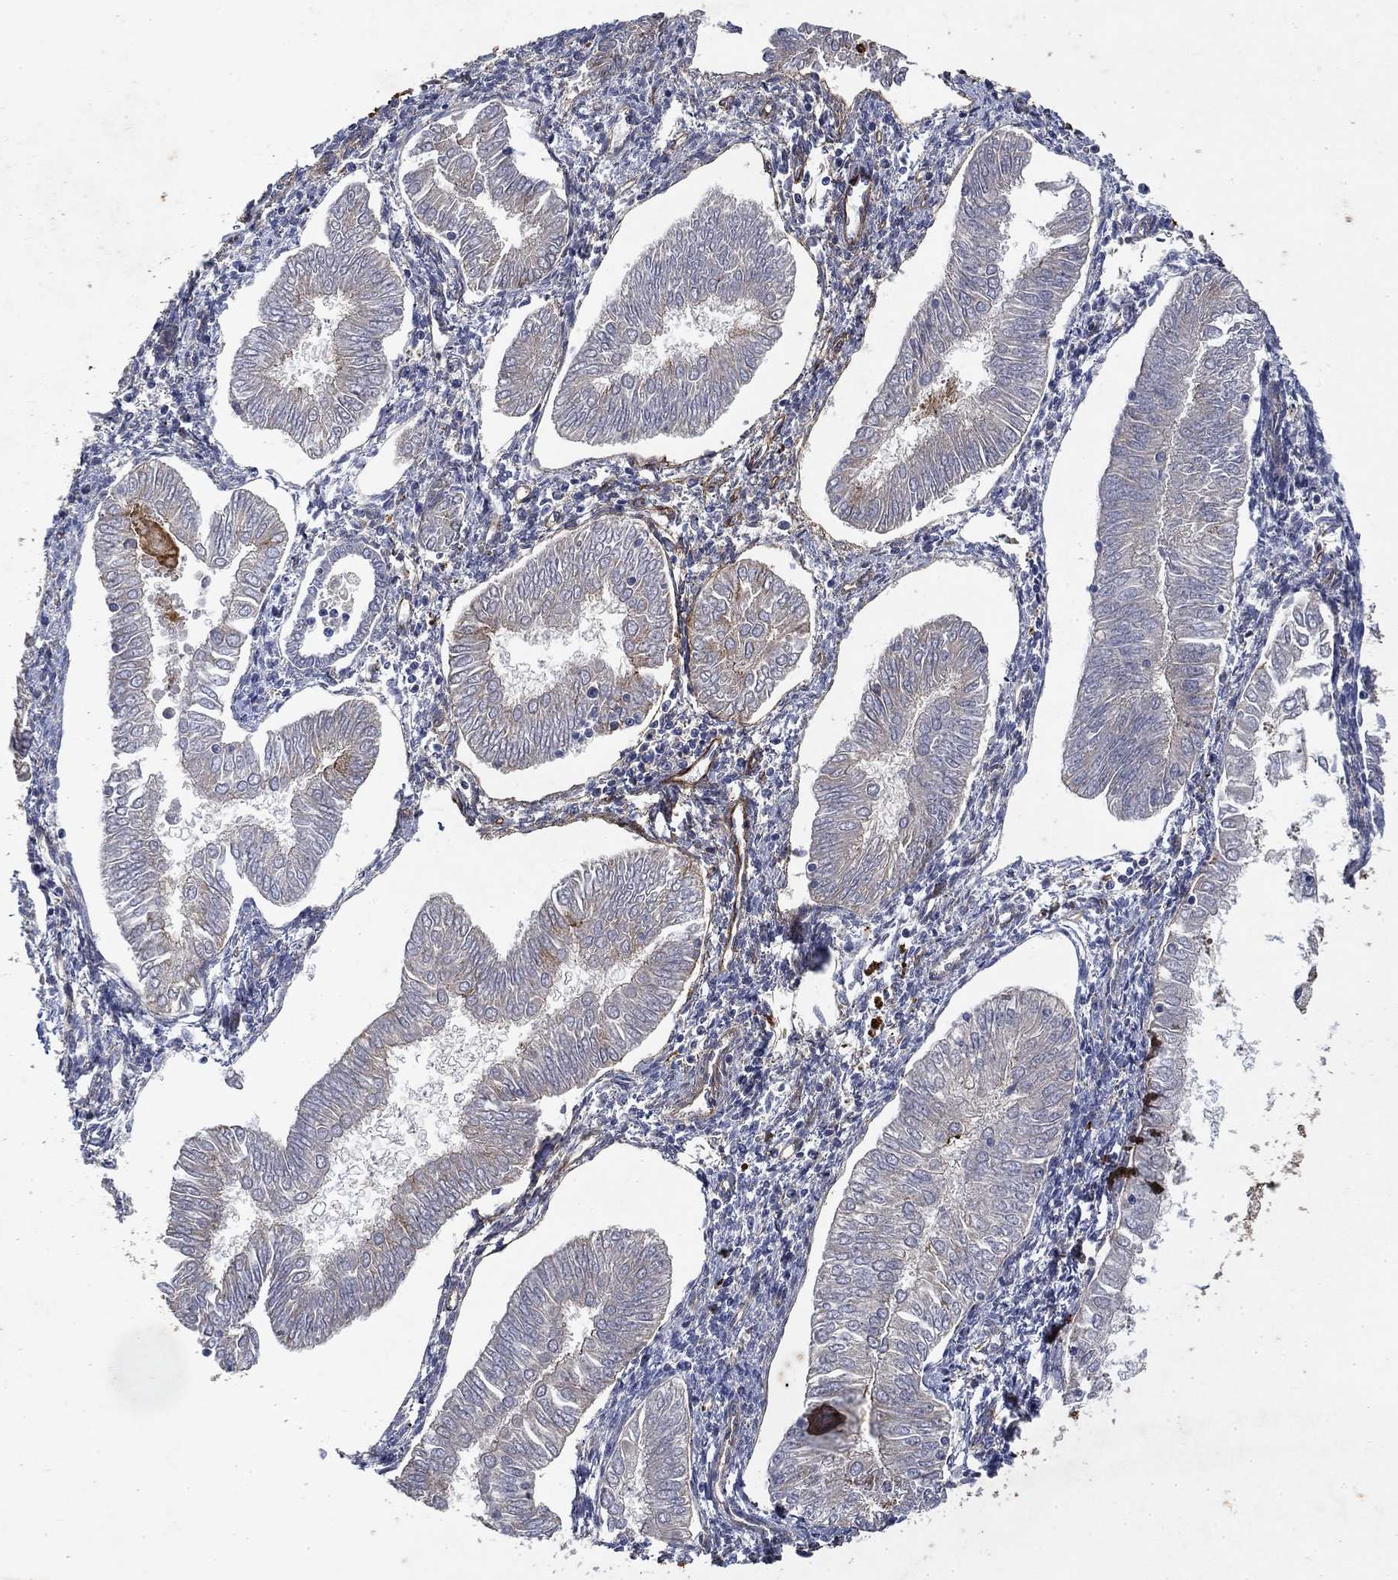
{"staining": {"intensity": "negative", "quantity": "none", "location": "none"}, "tissue": "endometrial cancer", "cell_type": "Tumor cells", "image_type": "cancer", "snomed": [{"axis": "morphology", "description": "Adenocarcinoma, NOS"}, {"axis": "topography", "description": "Endometrium"}], "caption": "Photomicrograph shows no significant protein expression in tumor cells of endometrial cancer. Brightfield microscopy of immunohistochemistry (IHC) stained with DAB (brown) and hematoxylin (blue), captured at high magnification.", "gene": "COL4A2", "patient": {"sex": "female", "age": 53}}